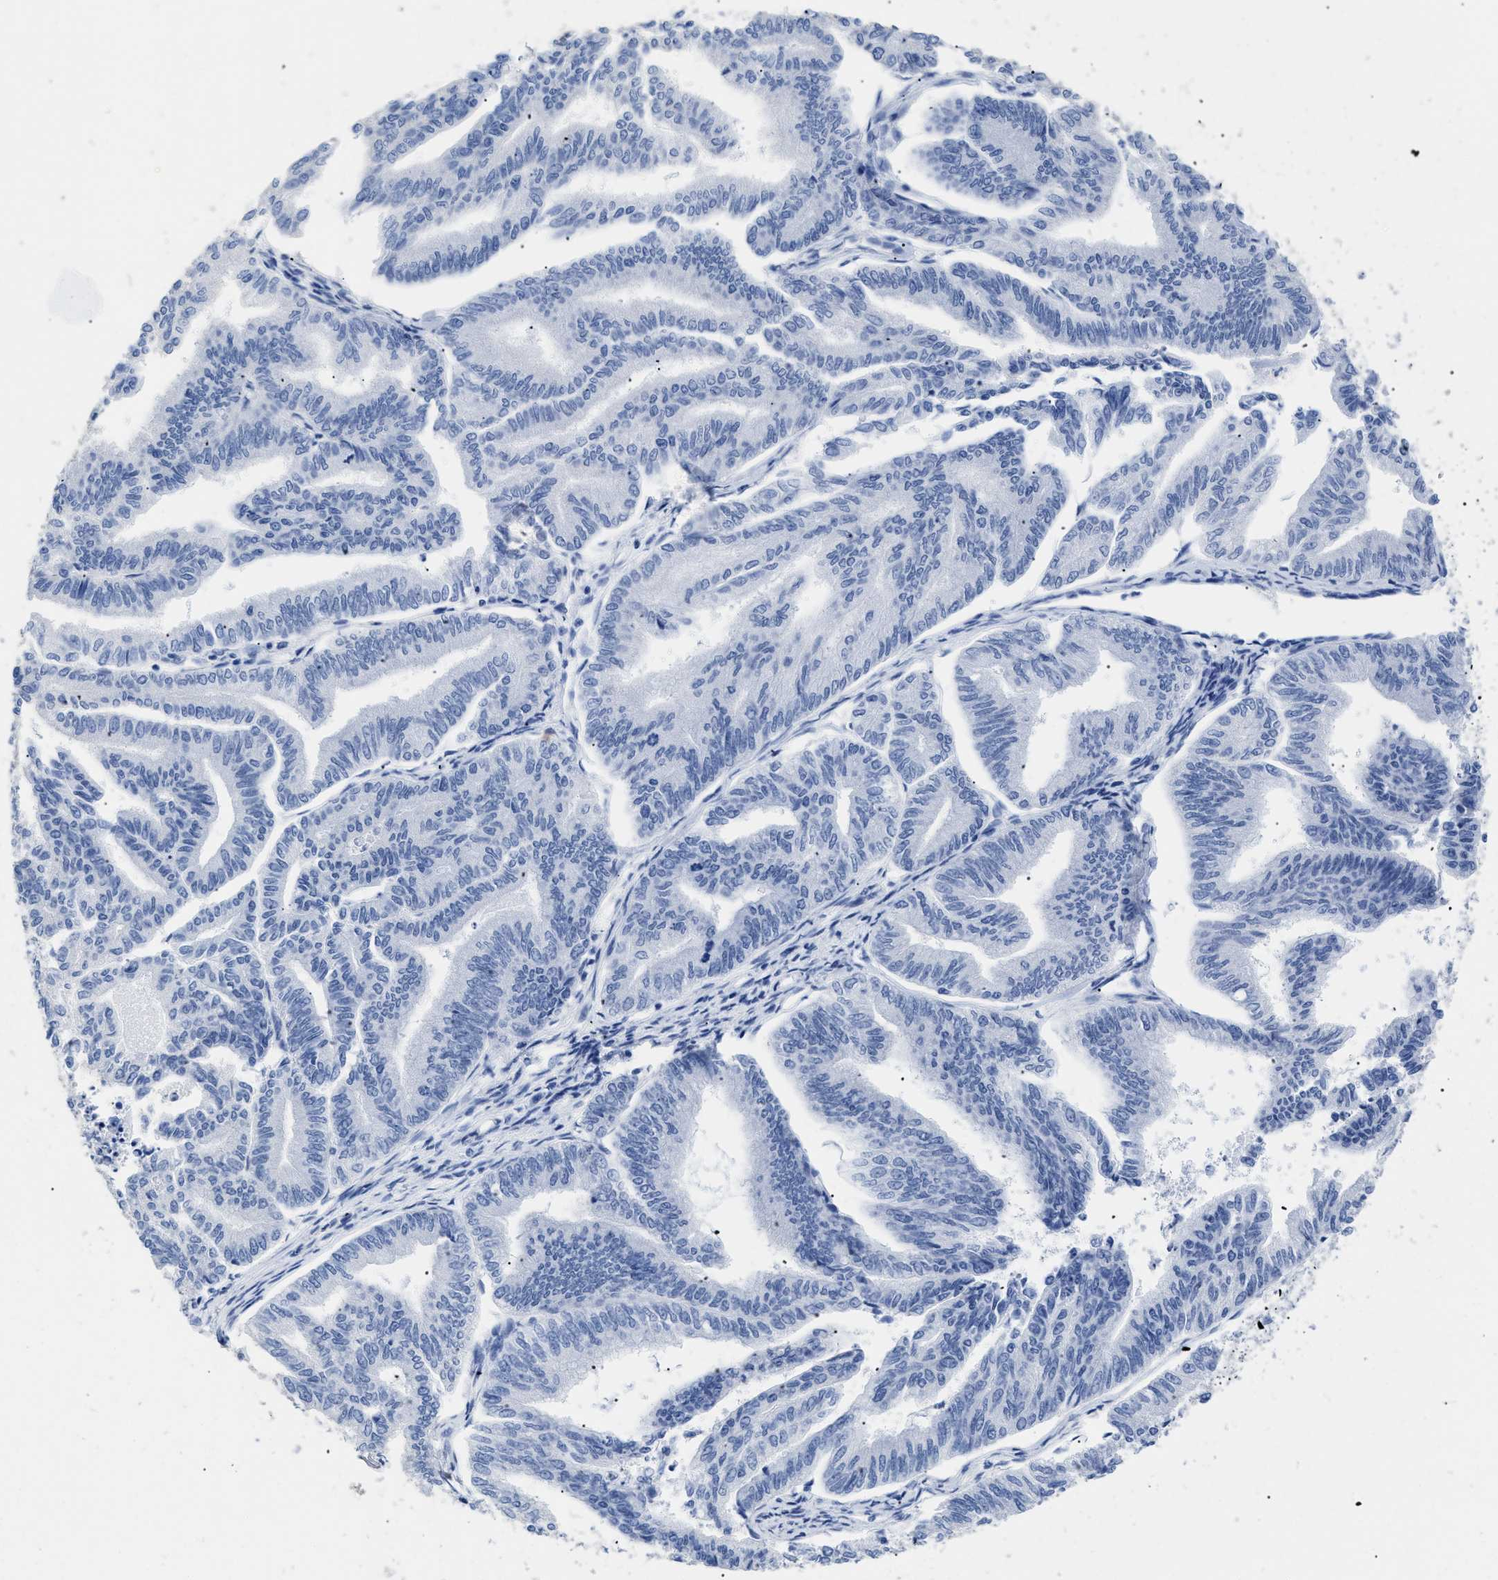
{"staining": {"intensity": "negative", "quantity": "none", "location": "none"}, "tissue": "endometrial cancer", "cell_type": "Tumor cells", "image_type": "cancer", "snomed": [{"axis": "morphology", "description": "Adenocarcinoma, NOS"}, {"axis": "topography", "description": "Endometrium"}], "caption": "Human endometrial adenocarcinoma stained for a protein using immunohistochemistry (IHC) demonstrates no staining in tumor cells.", "gene": "DLC1", "patient": {"sex": "female", "age": 79}}